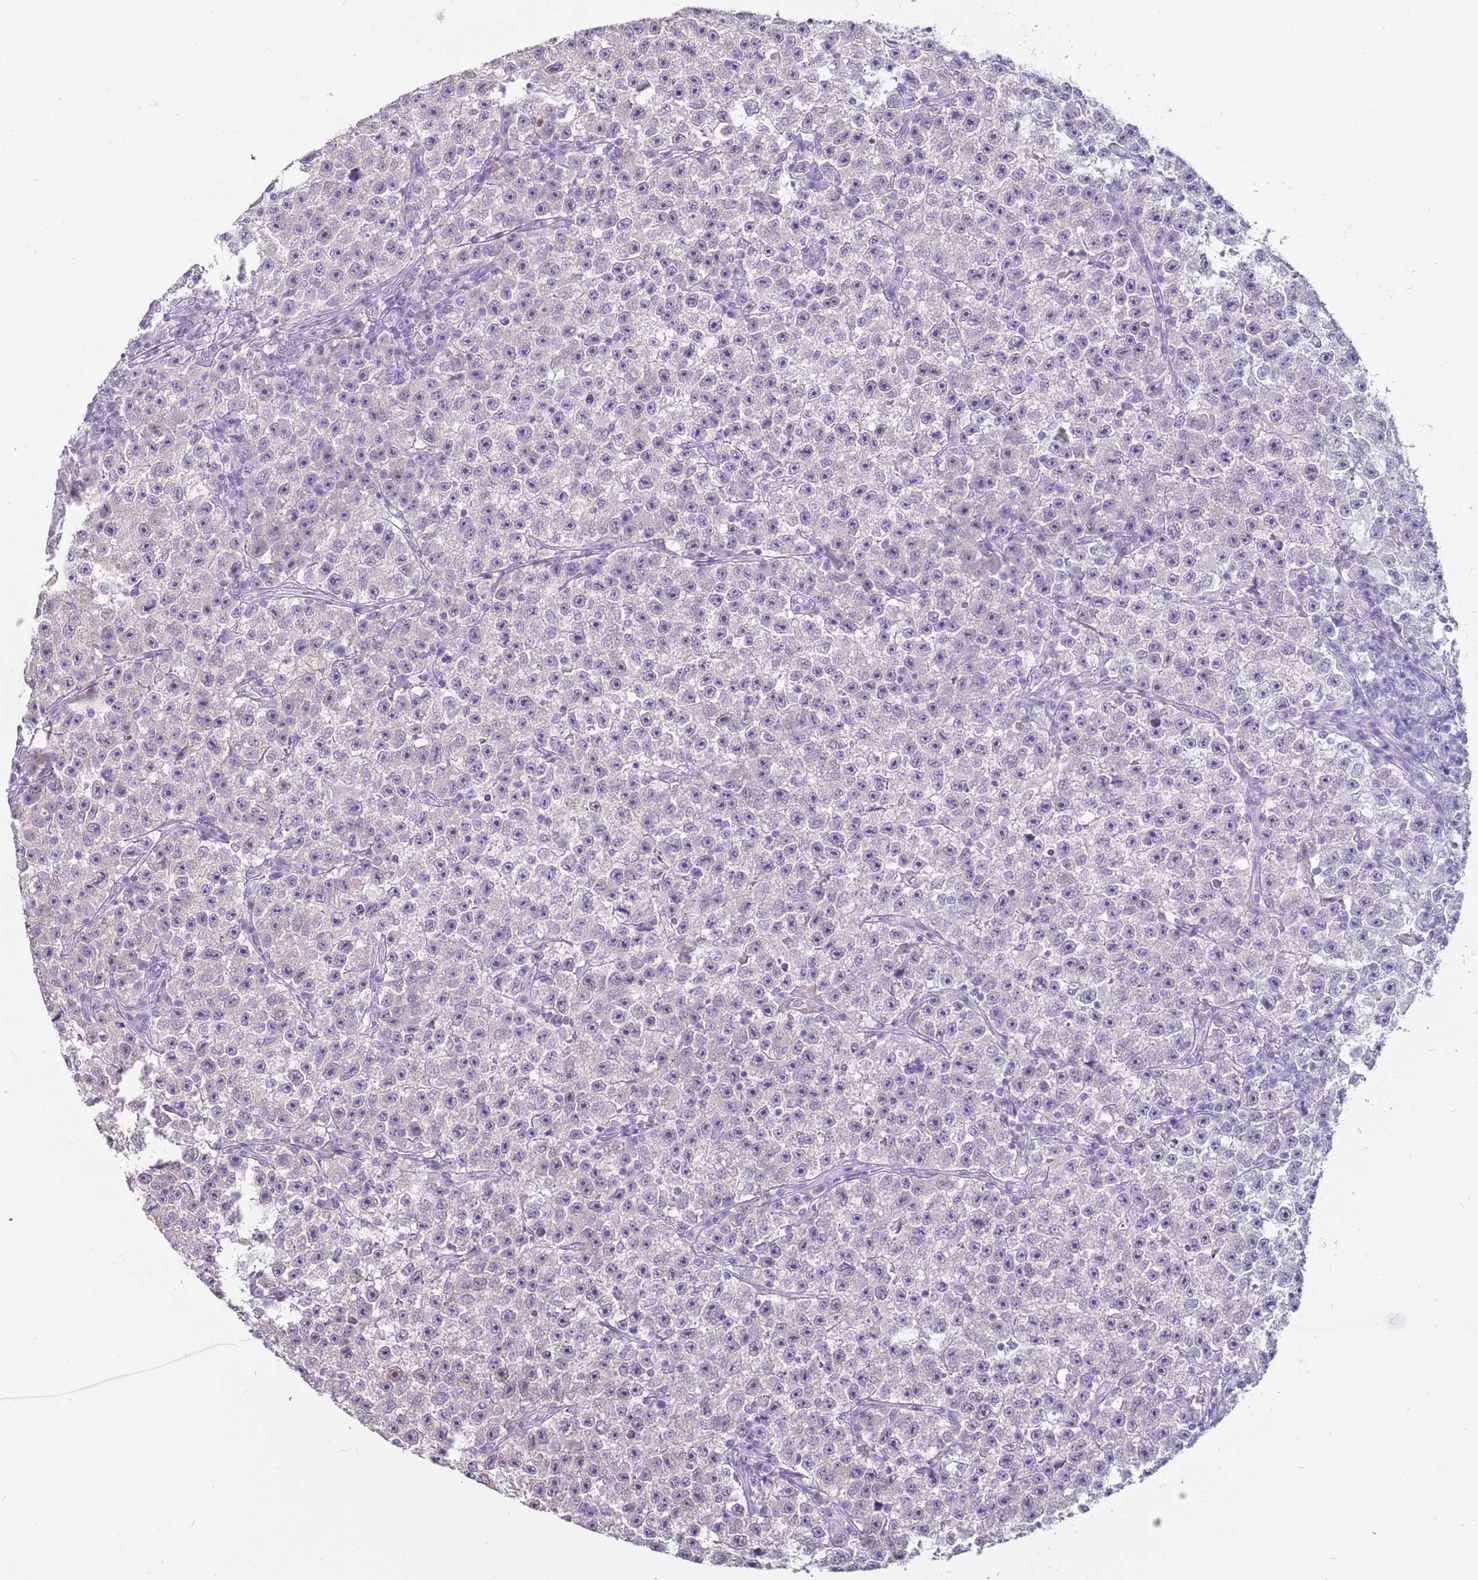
{"staining": {"intensity": "negative", "quantity": "none", "location": "none"}, "tissue": "testis cancer", "cell_type": "Tumor cells", "image_type": "cancer", "snomed": [{"axis": "morphology", "description": "Seminoma, NOS"}, {"axis": "topography", "description": "Testis"}], "caption": "IHC of testis seminoma exhibits no expression in tumor cells.", "gene": "NBPF3", "patient": {"sex": "male", "age": 22}}